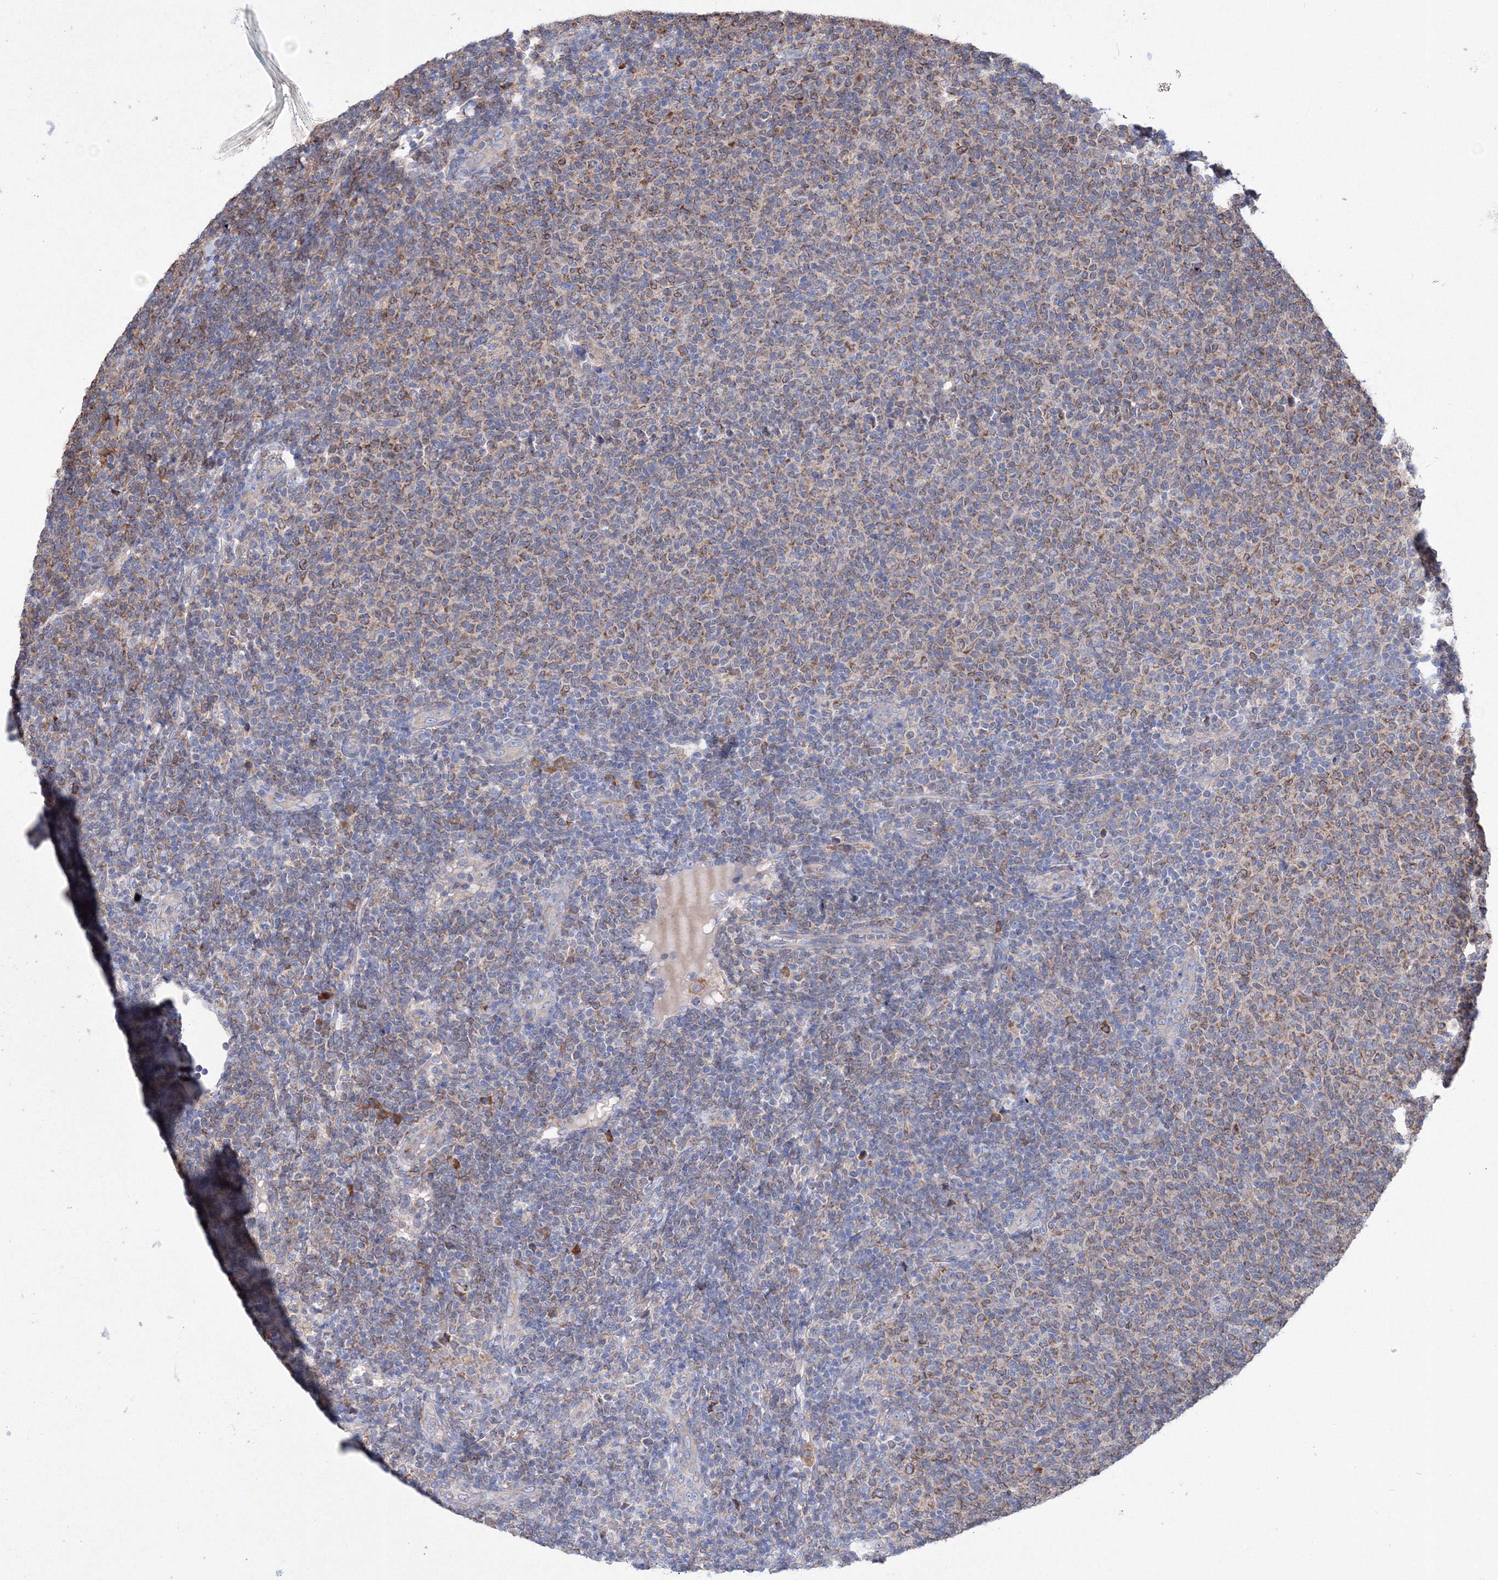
{"staining": {"intensity": "moderate", "quantity": ">75%", "location": "cytoplasmic/membranous"}, "tissue": "lymphoma", "cell_type": "Tumor cells", "image_type": "cancer", "snomed": [{"axis": "morphology", "description": "Malignant lymphoma, non-Hodgkin's type, Low grade"}, {"axis": "topography", "description": "Lymph node"}], "caption": "A histopathology image of human low-grade malignant lymphoma, non-Hodgkin's type stained for a protein reveals moderate cytoplasmic/membranous brown staining in tumor cells.", "gene": "VPS8", "patient": {"sex": "male", "age": 66}}